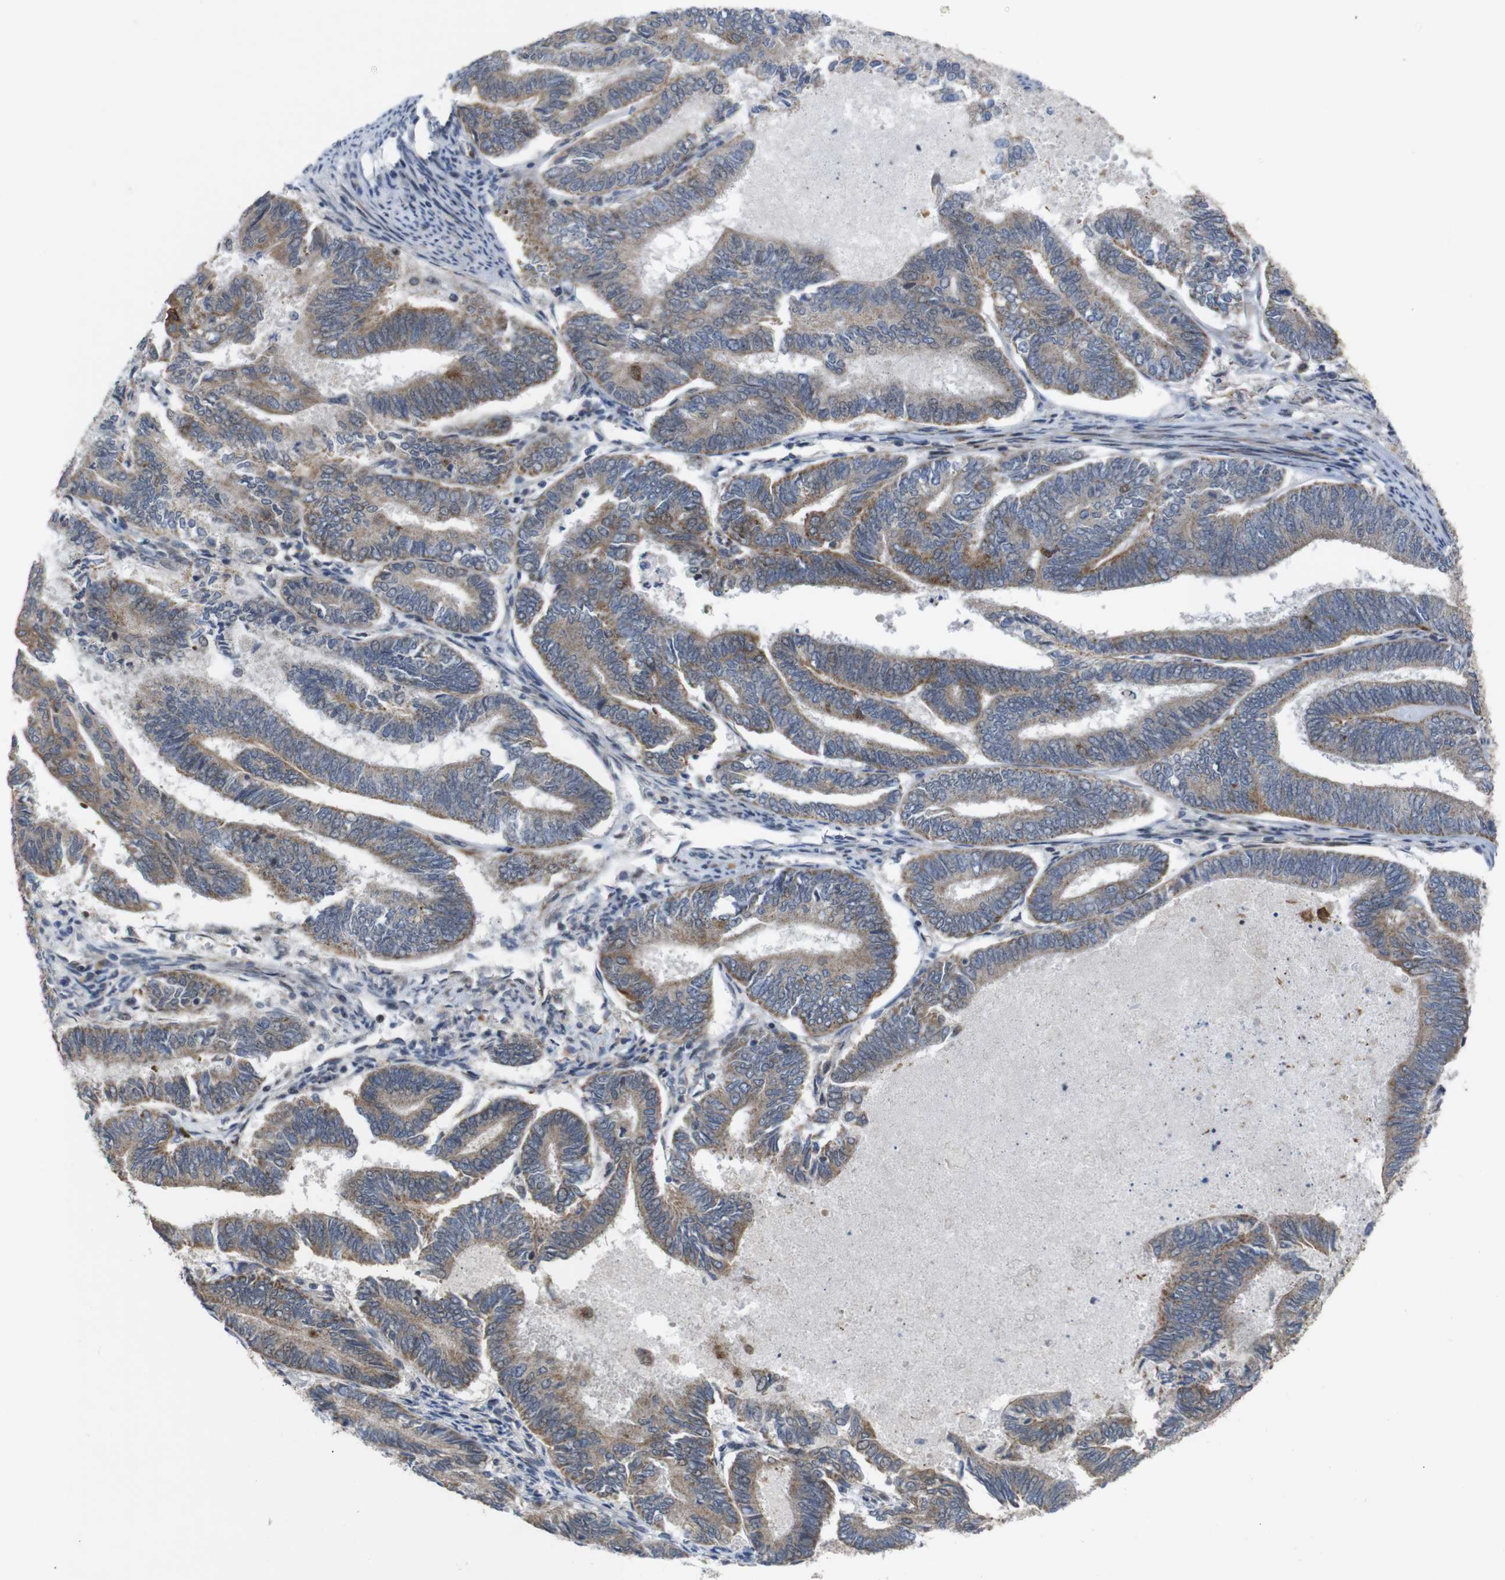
{"staining": {"intensity": "weak", "quantity": ">75%", "location": "cytoplasmic/membranous"}, "tissue": "endometrial cancer", "cell_type": "Tumor cells", "image_type": "cancer", "snomed": [{"axis": "morphology", "description": "Adenocarcinoma, NOS"}, {"axis": "topography", "description": "Endometrium"}], "caption": "Immunohistochemical staining of endometrial cancer (adenocarcinoma) displays low levels of weak cytoplasmic/membranous protein staining in about >75% of tumor cells. Immunohistochemistry stains the protein in brown and the nuclei are stained blue.", "gene": "ATP7B", "patient": {"sex": "female", "age": 86}}